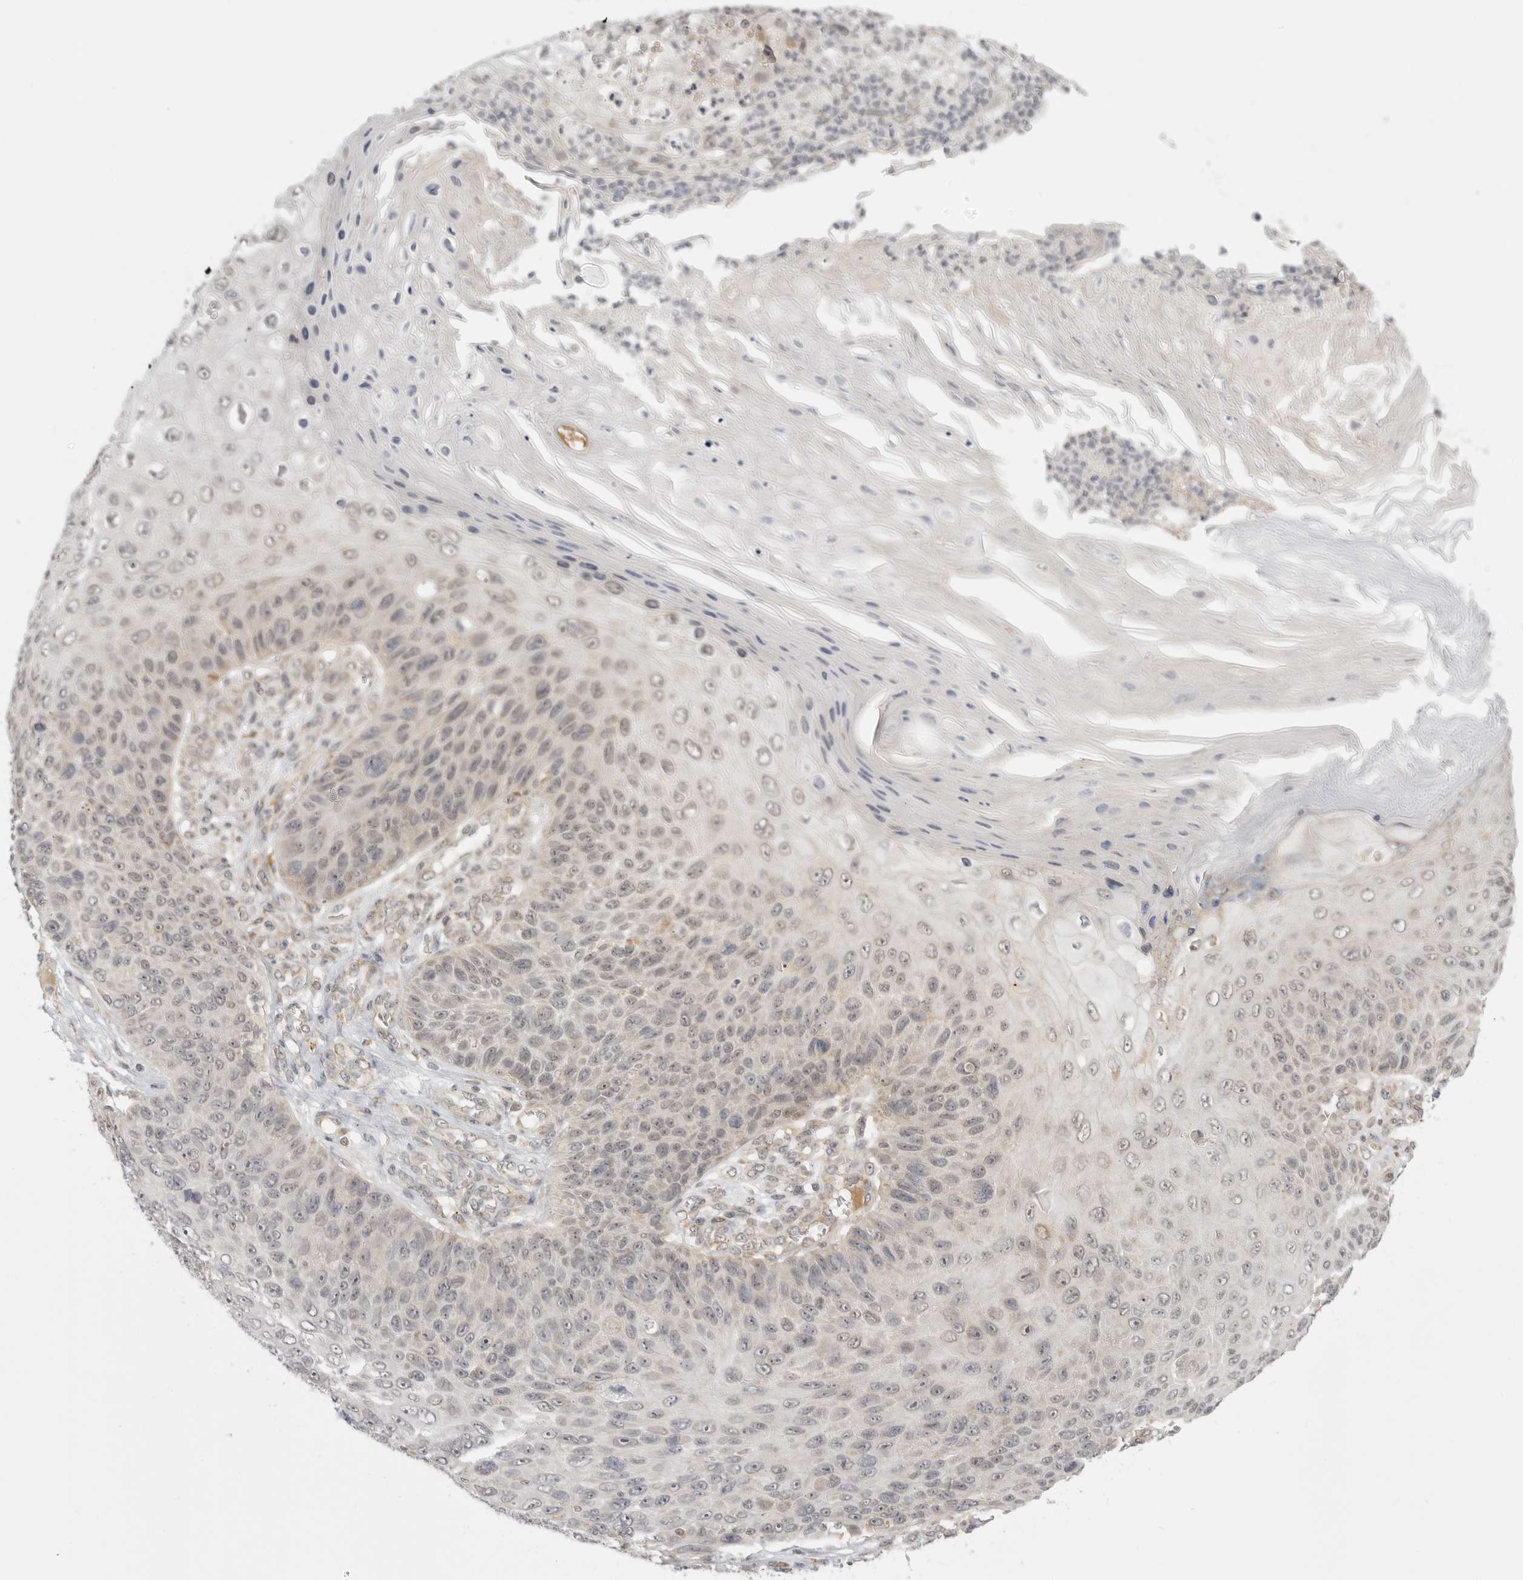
{"staining": {"intensity": "weak", "quantity": "<25%", "location": "nuclear"}, "tissue": "skin cancer", "cell_type": "Tumor cells", "image_type": "cancer", "snomed": [{"axis": "morphology", "description": "Squamous cell carcinoma, NOS"}, {"axis": "topography", "description": "Skin"}], "caption": "Tumor cells show no significant staining in skin cancer (squamous cell carcinoma).", "gene": "KALRN", "patient": {"sex": "female", "age": 88}}